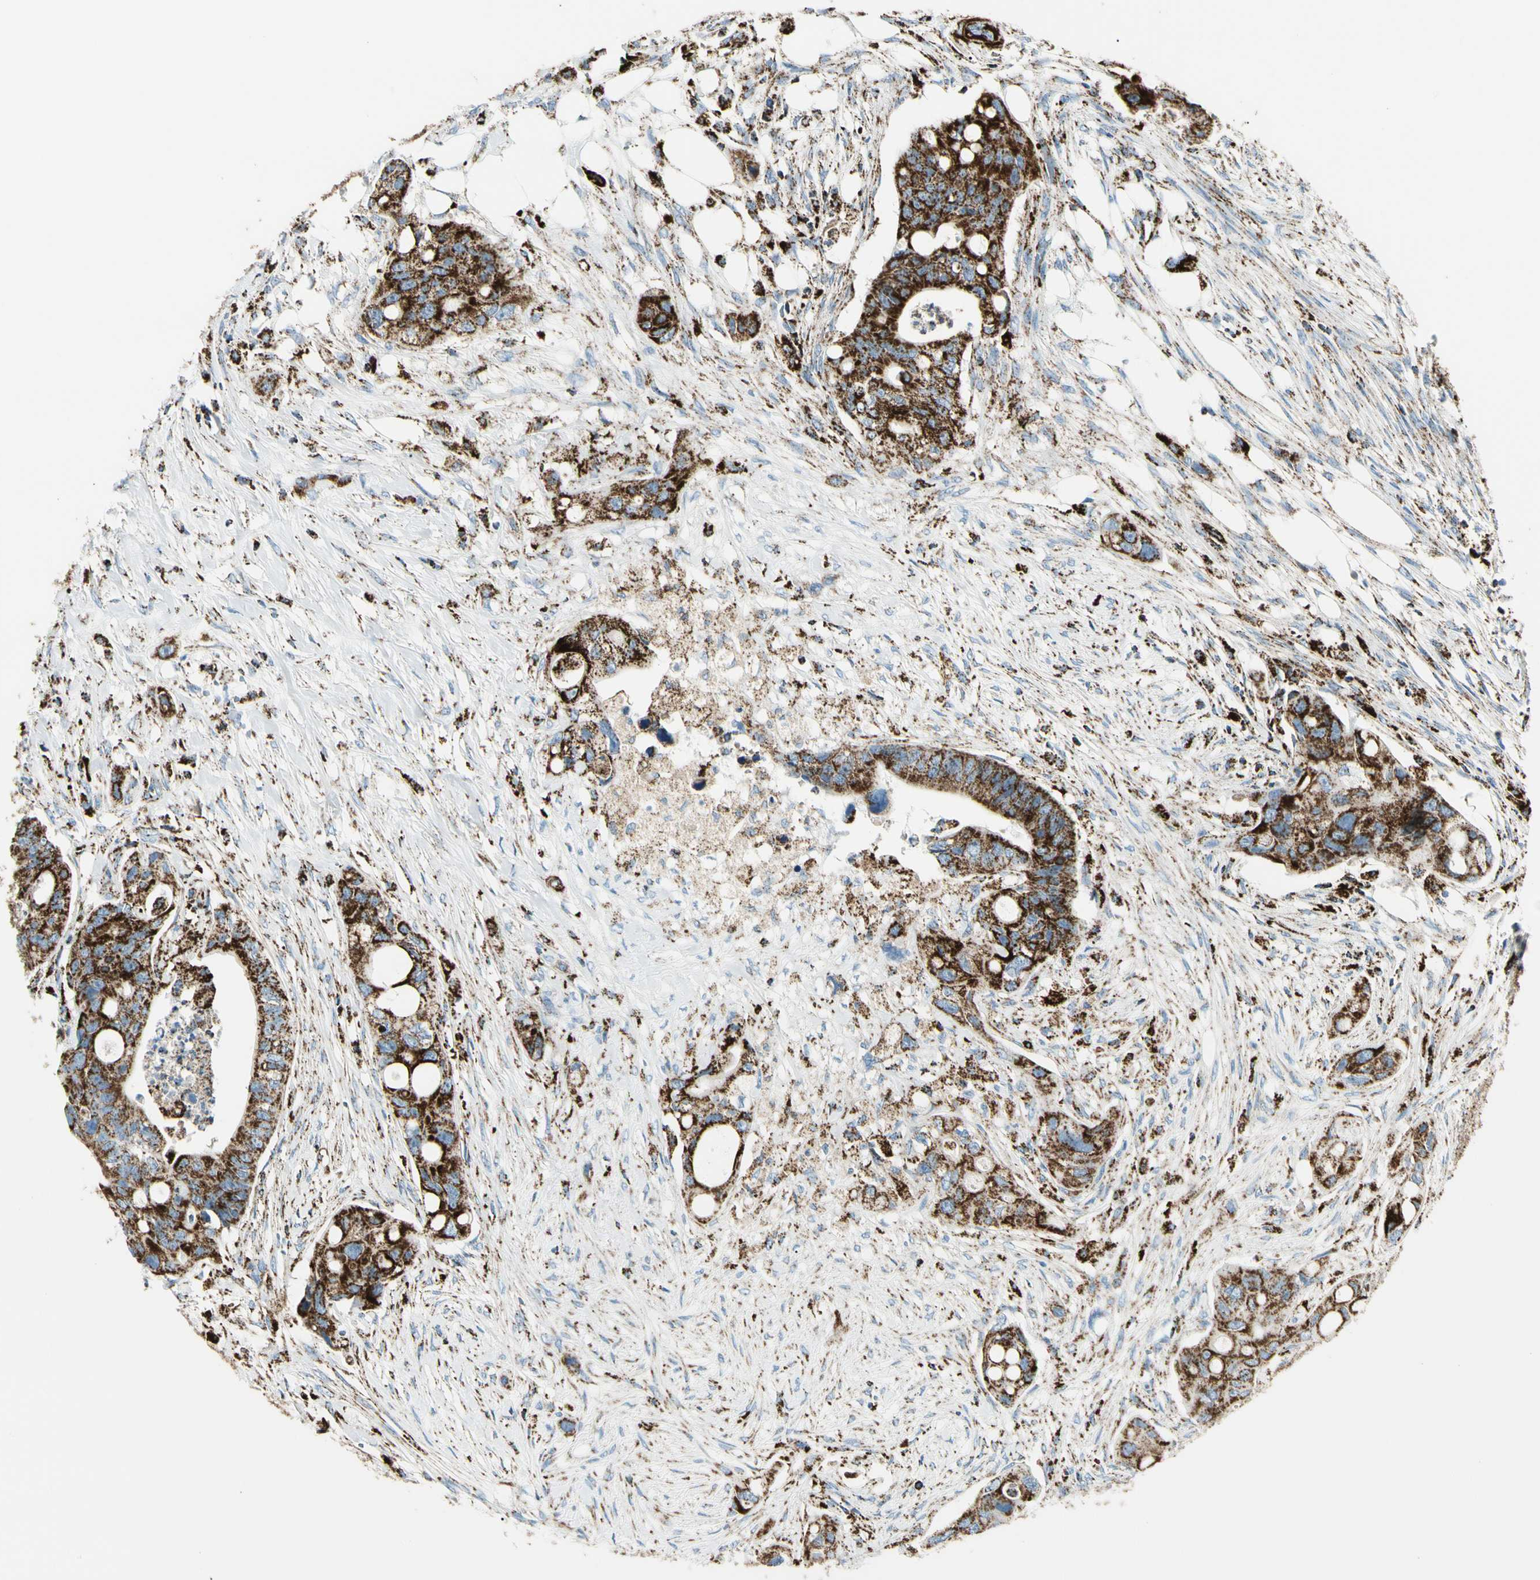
{"staining": {"intensity": "strong", "quantity": ">75%", "location": "cytoplasmic/membranous"}, "tissue": "colorectal cancer", "cell_type": "Tumor cells", "image_type": "cancer", "snomed": [{"axis": "morphology", "description": "Adenocarcinoma, NOS"}, {"axis": "topography", "description": "Colon"}], "caption": "Immunohistochemistry of adenocarcinoma (colorectal) reveals high levels of strong cytoplasmic/membranous staining in approximately >75% of tumor cells. Nuclei are stained in blue.", "gene": "ME2", "patient": {"sex": "female", "age": 57}}